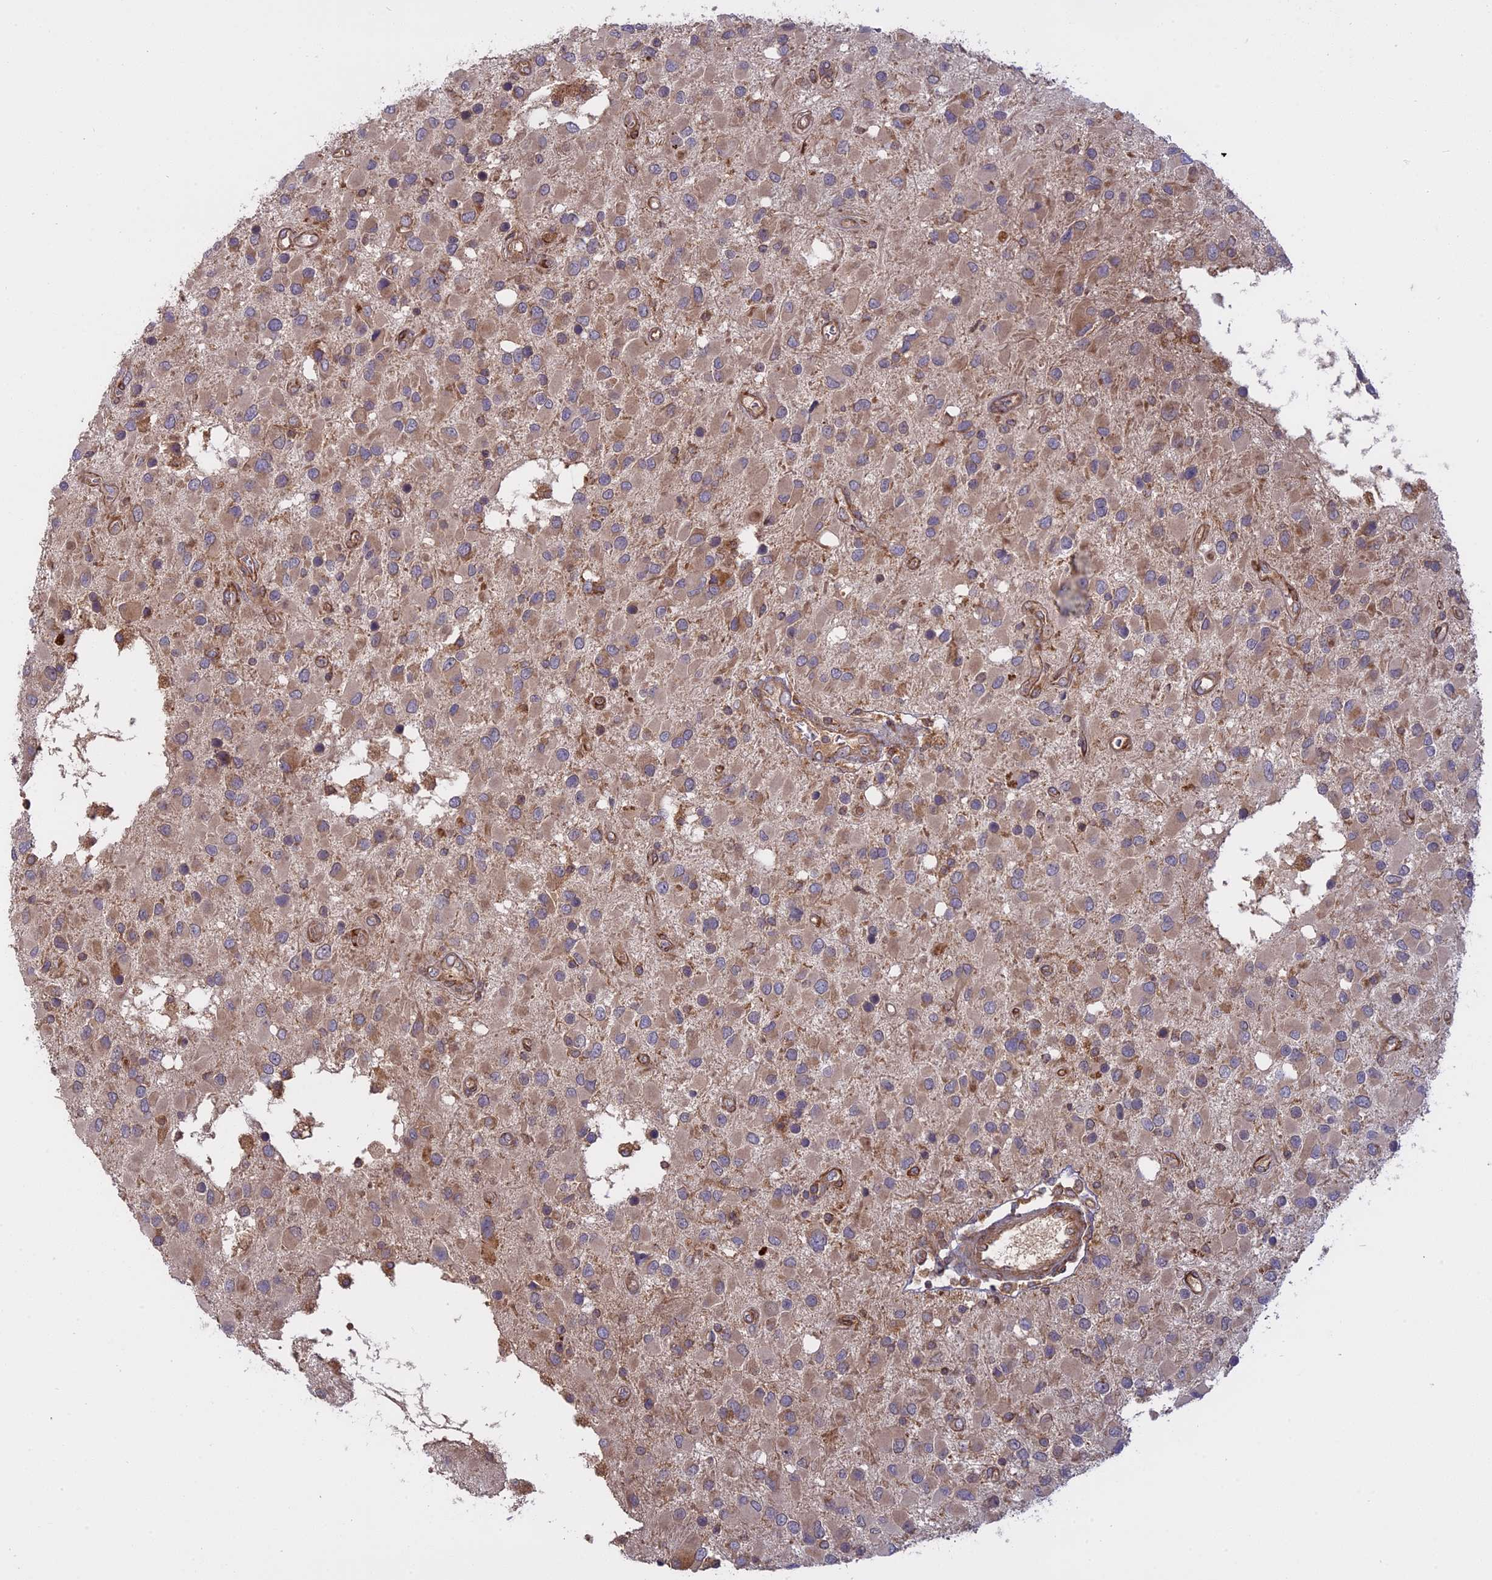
{"staining": {"intensity": "weak", "quantity": ">75%", "location": "cytoplasmic/membranous"}, "tissue": "glioma", "cell_type": "Tumor cells", "image_type": "cancer", "snomed": [{"axis": "morphology", "description": "Glioma, malignant, High grade"}, {"axis": "topography", "description": "Brain"}], "caption": "Human glioma stained for a protein (brown) shows weak cytoplasmic/membranous positive positivity in approximately >75% of tumor cells.", "gene": "TMEM208", "patient": {"sex": "male", "age": 53}}